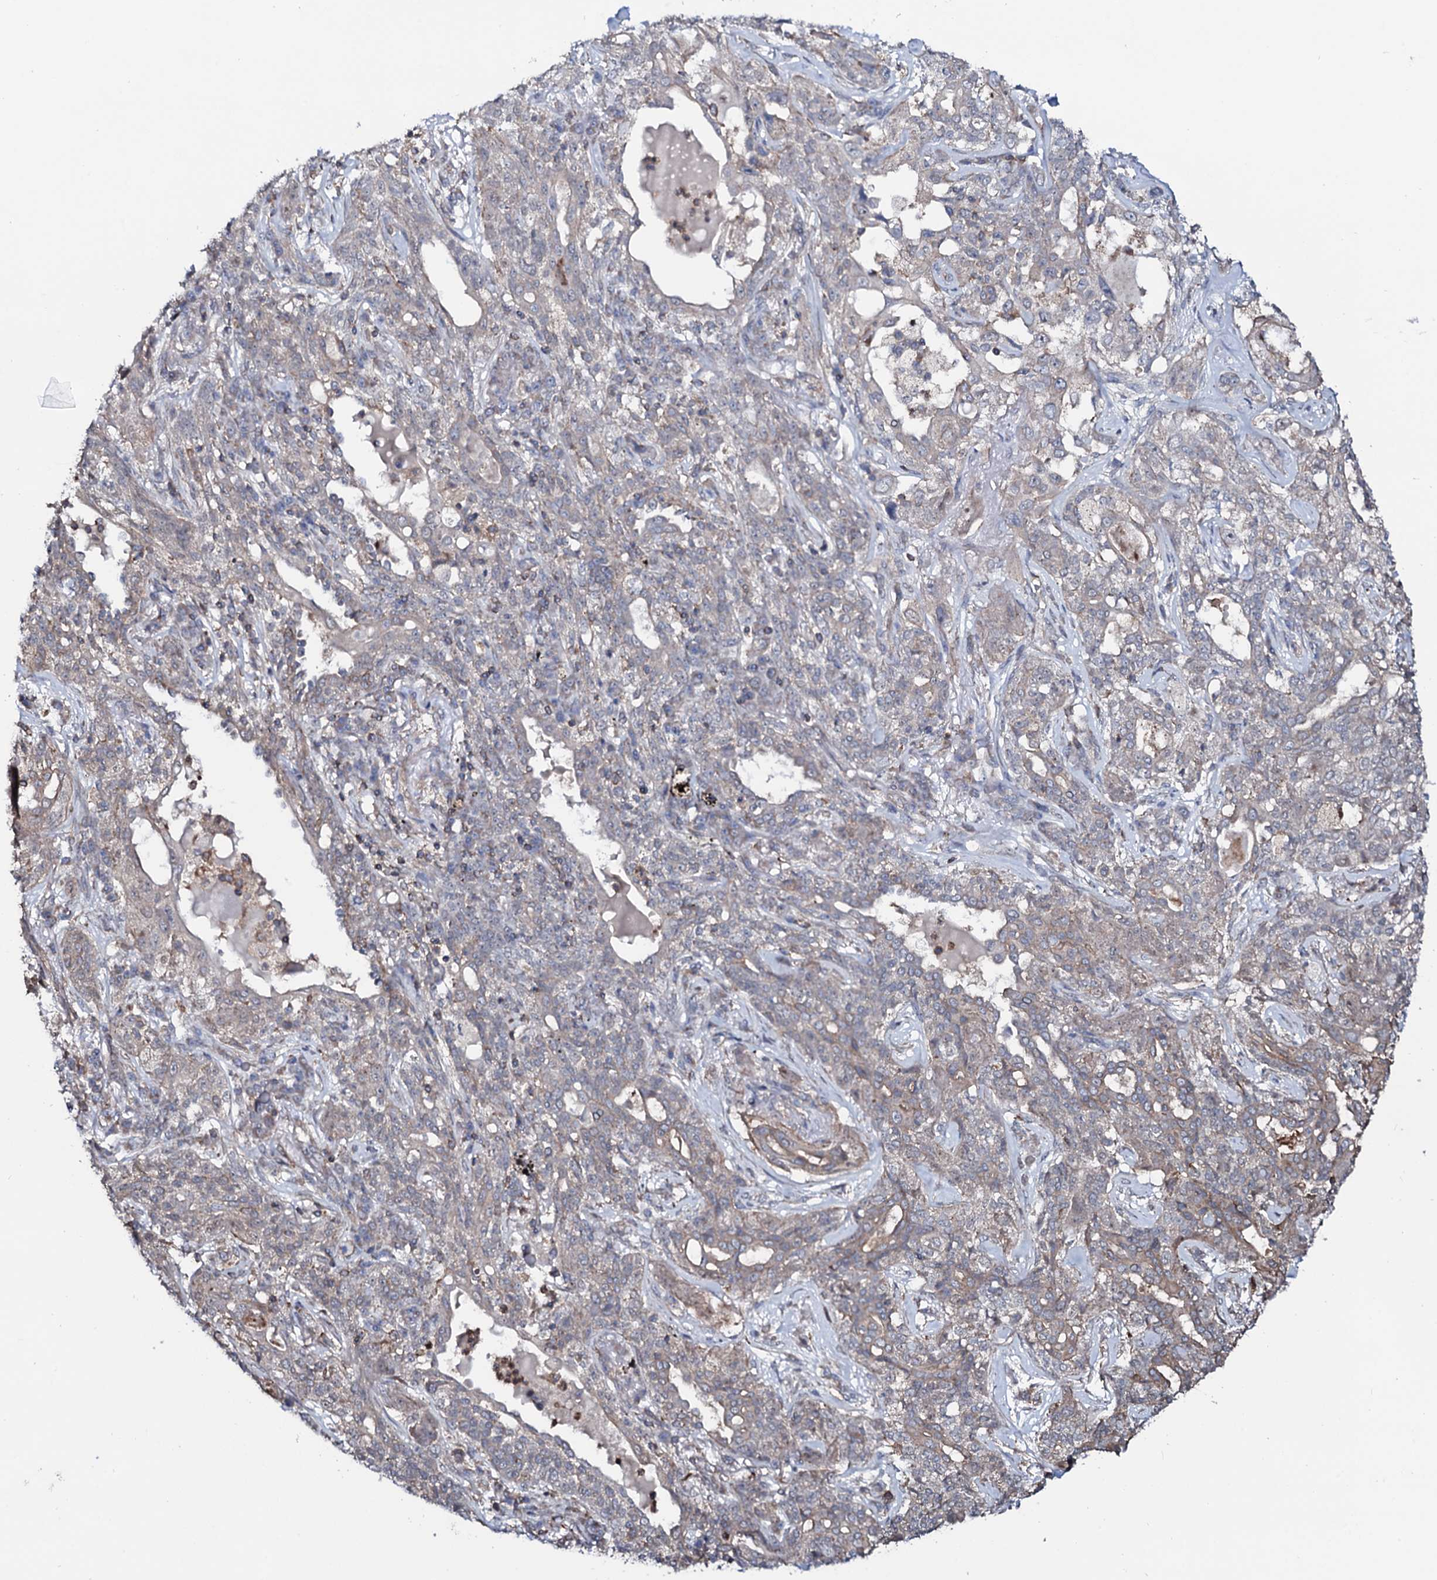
{"staining": {"intensity": "weak", "quantity": "<25%", "location": "cytoplasmic/membranous"}, "tissue": "lung cancer", "cell_type": "Tumor cells", "image_type": "cancer", "snomed": [{"axis": "morphology", "description": "Squamous cell carcinoma, NOS"}, {"axis": "topography", "description": "Lung"}], "caption": "This histopathology image is of lung cancer (squamous cell carcinoma) stained with IHC to label a protein in brown with the nuclei are counter-stained blue. There is no staining in tumor cells.", "gene": "COG6", "patient": {"sex": "female", "age": 70}}